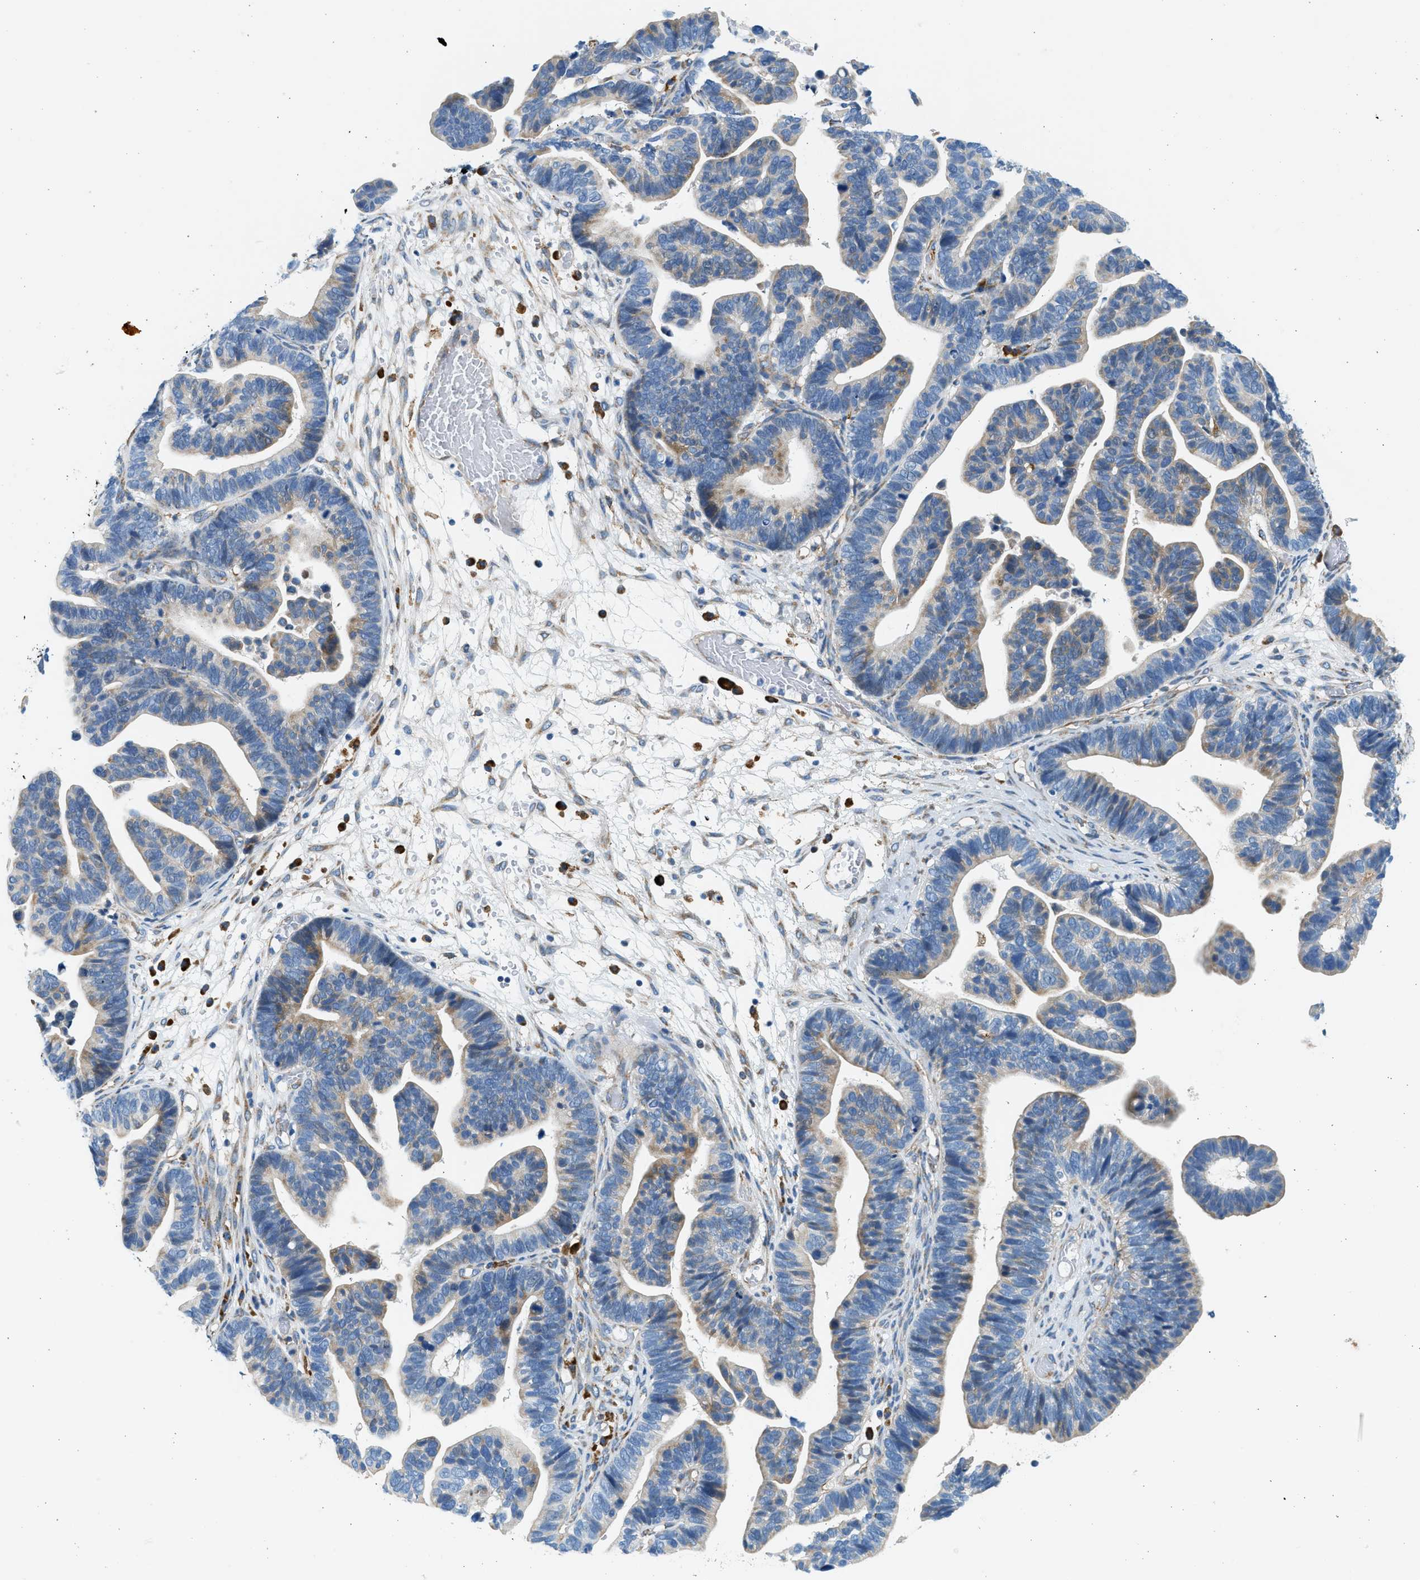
{"staining": {"intensity": "weak", "quantity": "25%-75%", "location": "cytoplasmic/membranous"}, "tissue": "ovarian cancer", "cell_type": "Tumor cells", "image_type": "cancer", "snomed": [{"axis": "morphology", "description": "Cystadenocarcinoma, serous, NOS"}, {"axis": "topography", "description": "Ovary"}], "caption": "Weak cytoplasmic/membranous expression for a protein is appreciated in about 25%-75% of tumor cells of serous cystadenocarcinoma (ovarian) using immunohistochemistry (IHC).", "gene": "CNTN6", "patient": {"sex": "female", "age": 56}}